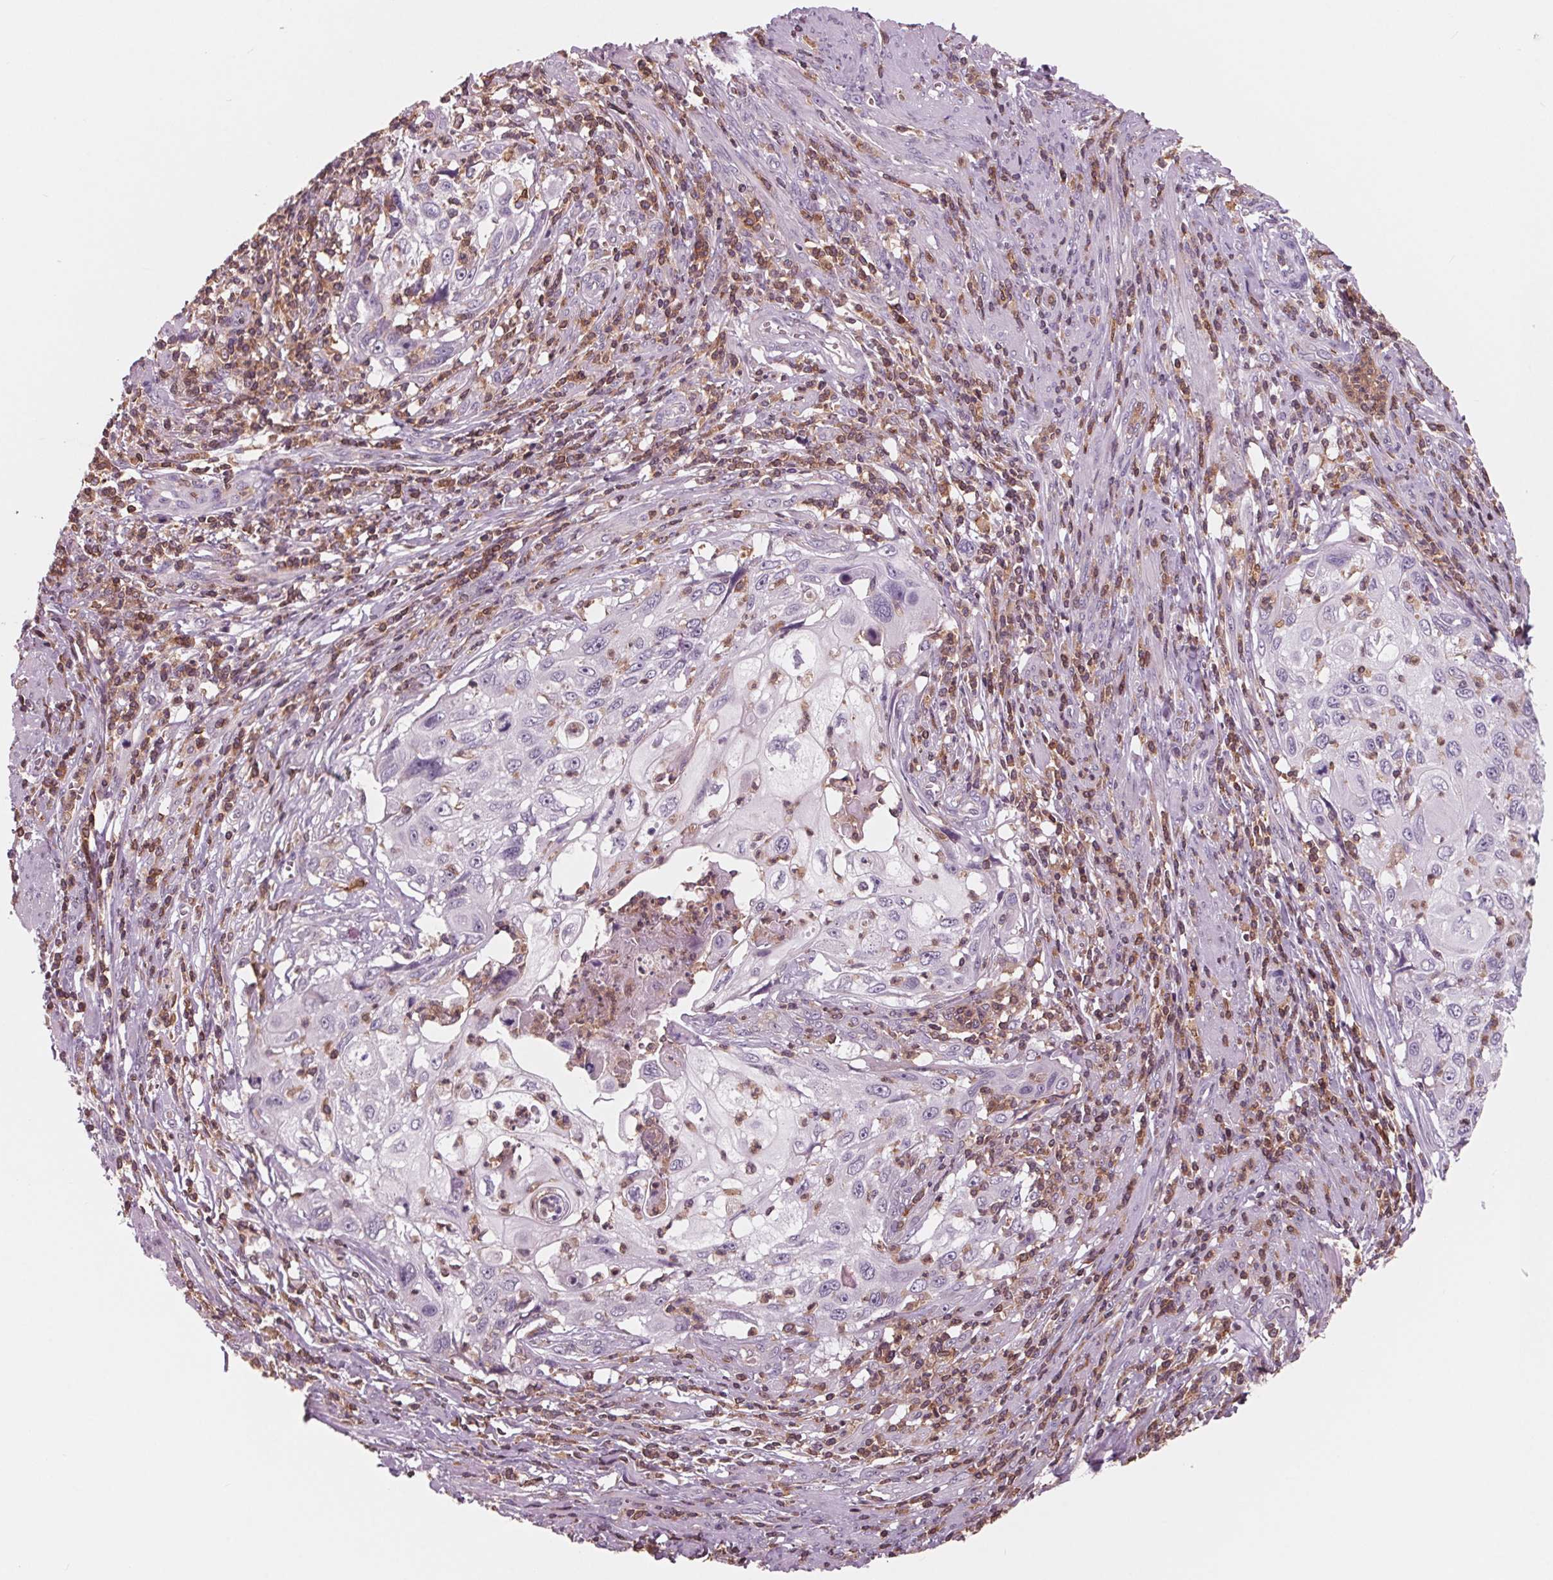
{"staining": {"intensity": "negative", "quantity": "none", "location": "none"}, "tissue": "cervical cancer", "cell_type": "Tumor cells", "image_type": "cancer", "snomed": [{"axis": "morphology", "description": "Squamous cell carcinoma, NOS"}, {"axis": "topography", "description": "Cervix"}], "caption": "High magnification brightfield microscopy of cervical cancer (squamous cell carcinoma) stained with DAB (3,3'-diaminobenzidine) (brown) and counterstained with hematoxylin (blue): tumor cells show no significant positivity.", "gene": "ARHGAP25", "patient": {"sex": "female", "age": 70}}